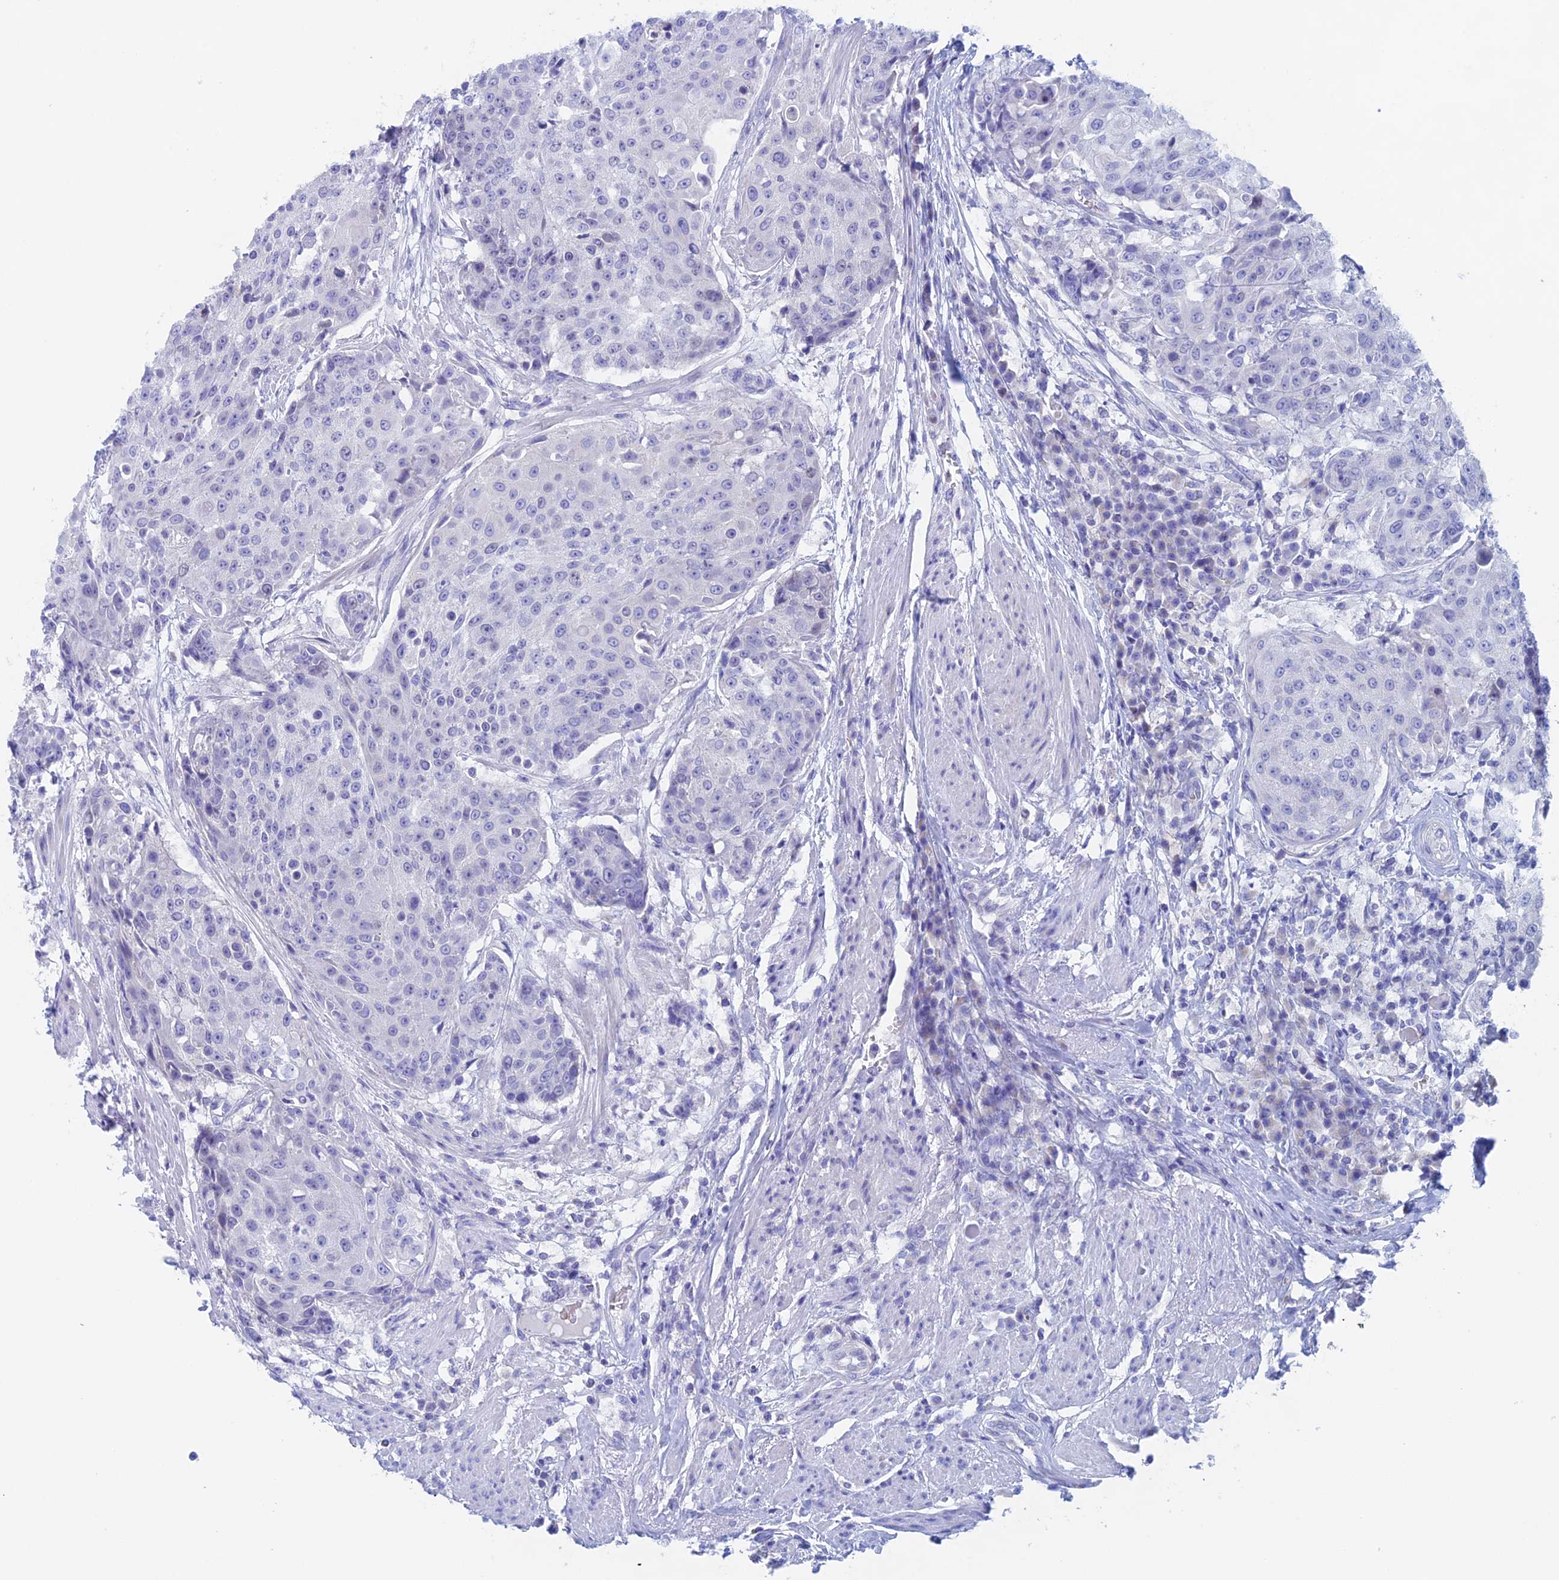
{"staining": {"intensity": "negative", "quantity": "none", "location": "none"}, "tissue": "urothelial cancer", "cell_type": "Tumor cells", "image_type": "cancer", "snomed": [{"axis": "morphology", "description": "Urothelial carcinoma, High grade"}, {"axis": "topography", "description": "Urinary bladder"}], "caption": "Tumor cells show no significant positivity in high-grade urothelial carcinoma.", "gene": "PSMC3IP", "patient": {"sex": "female", "age": 63}}